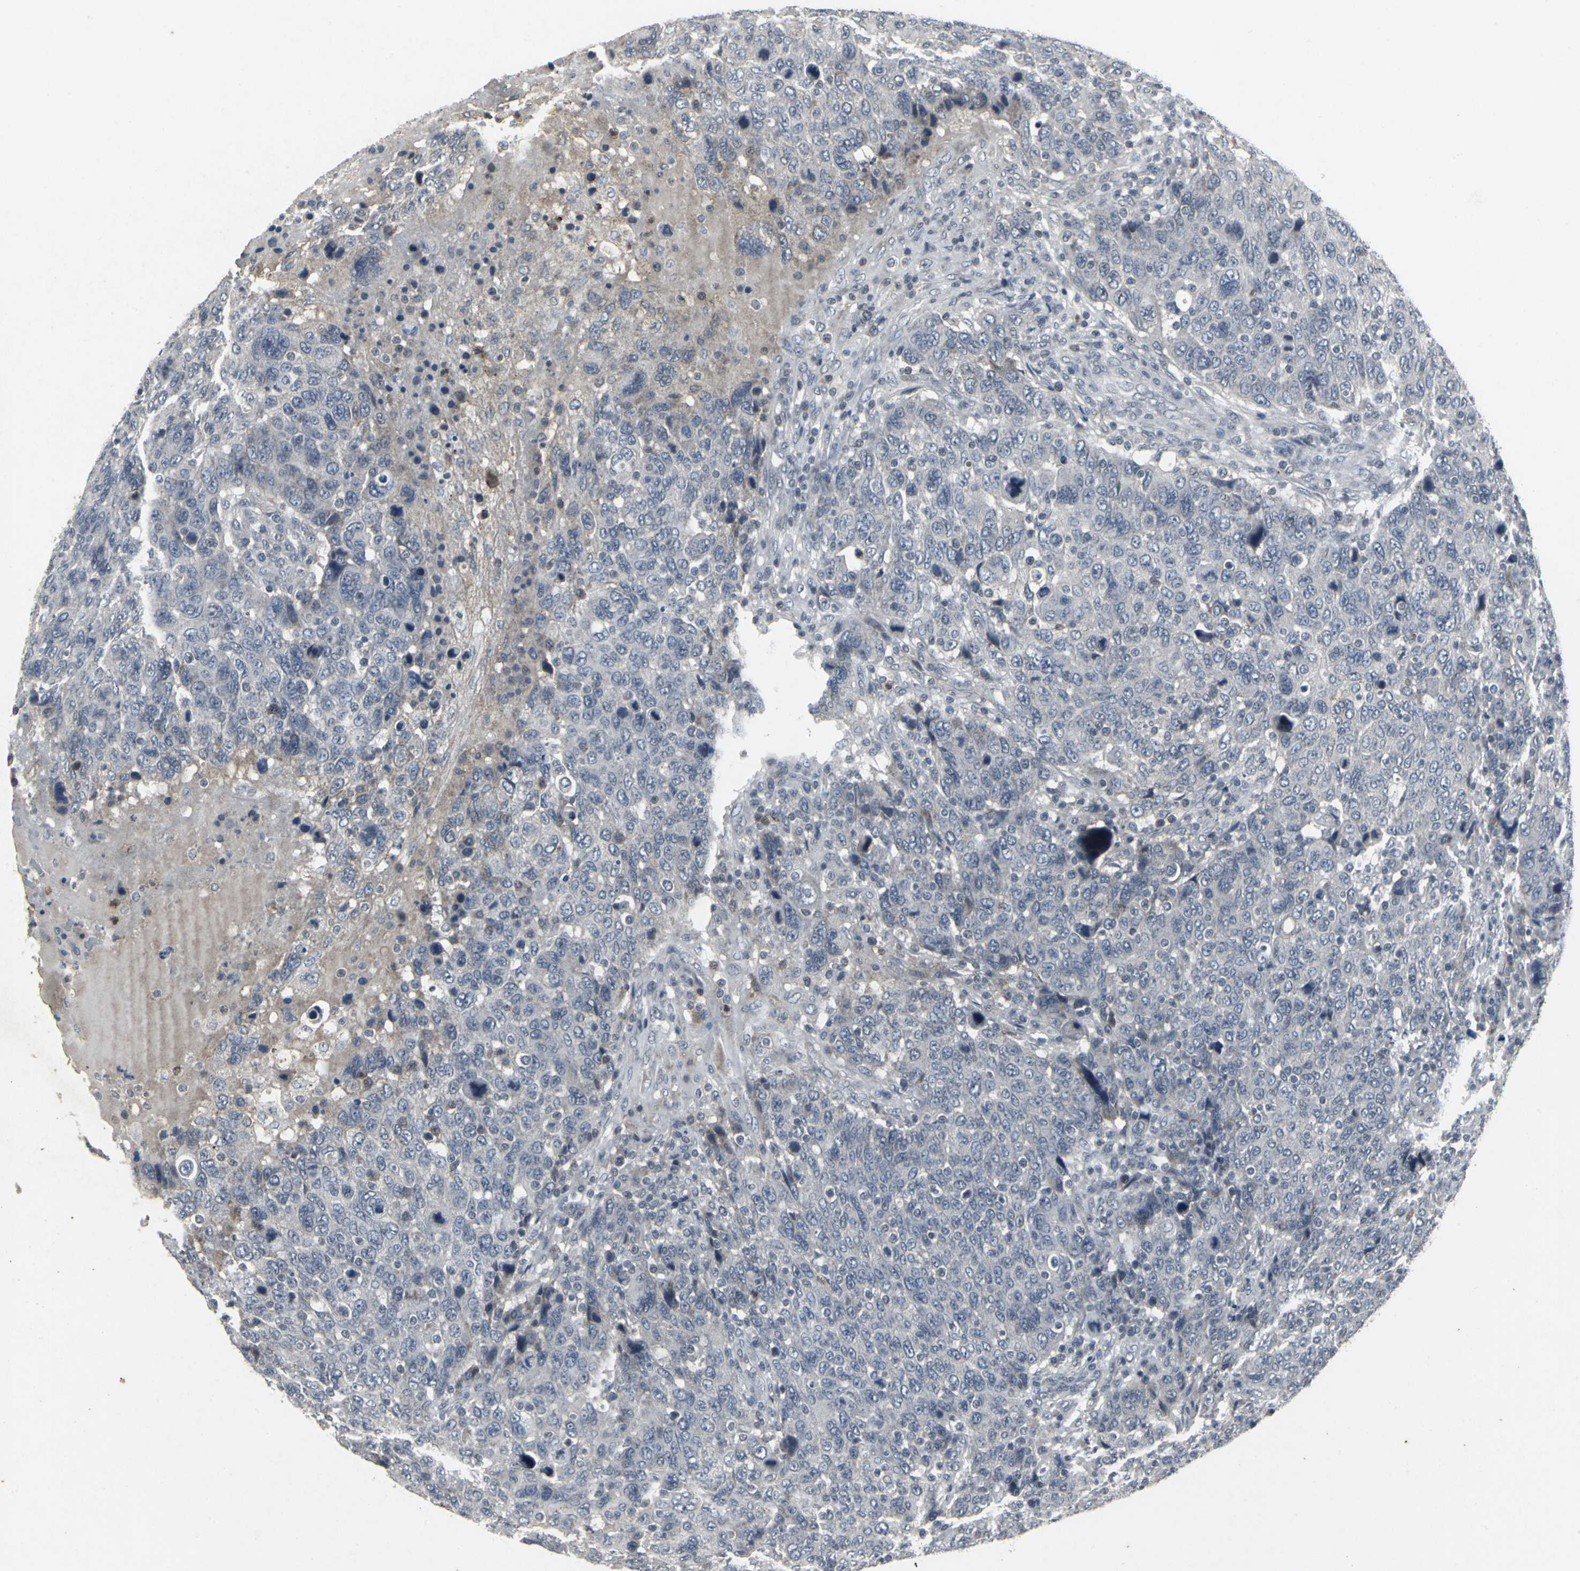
{"staining": {"intensity": "weak", "quantity": "<25%", "location": "cytoplasmic/membranous"}, "tissue": "breast cancer", "cell_type": "Tumor cells", "image_type": "cancer", "snomed": [{"axis": "morphology", "description": "Duct carcinoma"}, {"axis": "topography", "description": "Breast"}], "caption": "Protein analysis of breast cancer exhibits no significant staining in tumor cells.", "gene": "BMP4", "patient": {"sex": "female", "age": 37}}